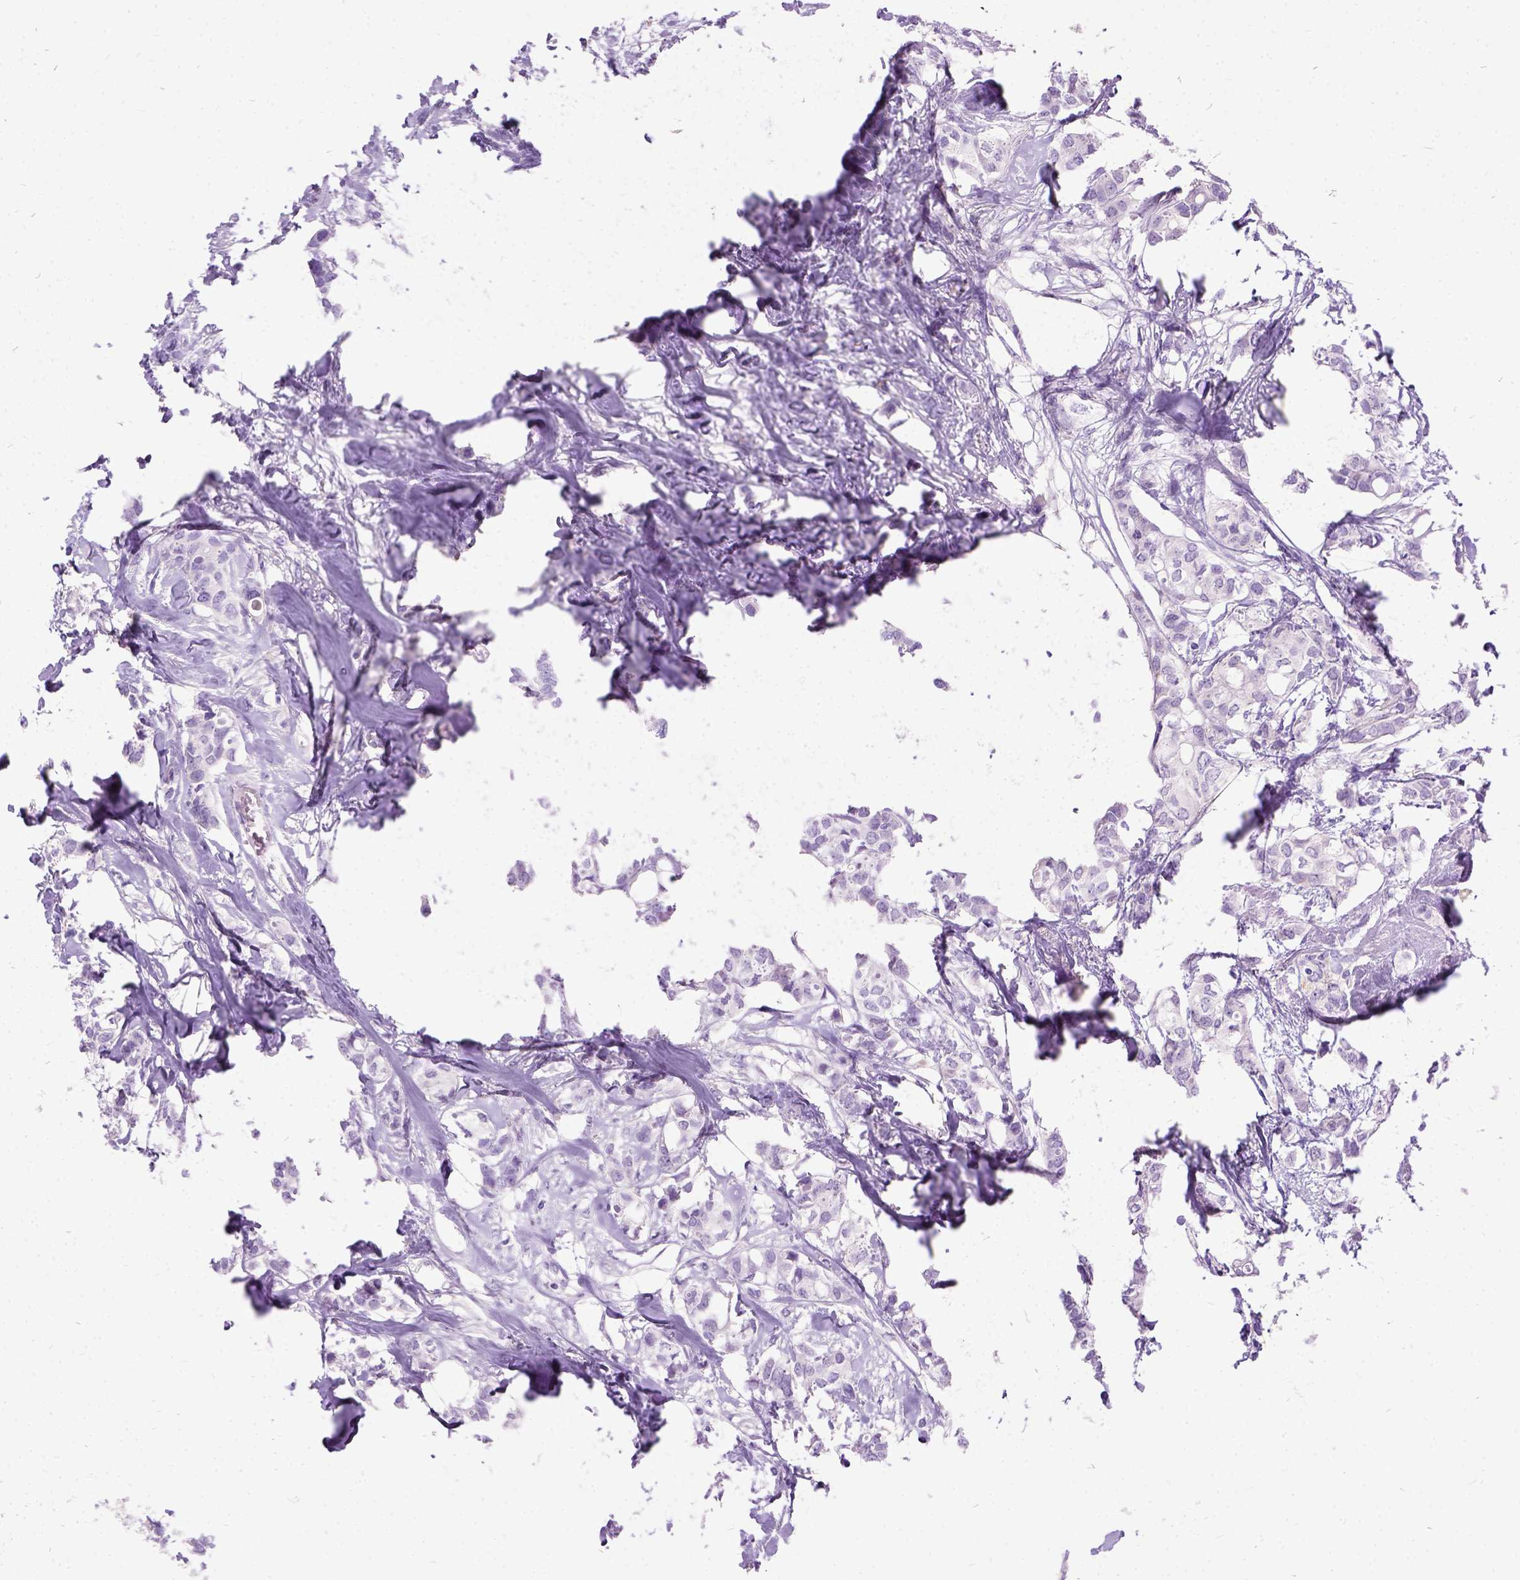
{"staining": {"intensity": "negative", "quantity": "none", "location": "none"}, "tissue": "breast cancer", "cell_type": "Tumor cells", "image_type": "cancer", "snomed": [{"axis": "morphology", "description": "Duct carcinoma"}, {"axis": "topography", "description": "Breast"}], "caption": "Immunohistochemistry (IHC) of intraductal carcinoma (breast) displays no staining in tumor cells.", "gene": "PRG2", "patient": {"sex": "female", "age": 62}}